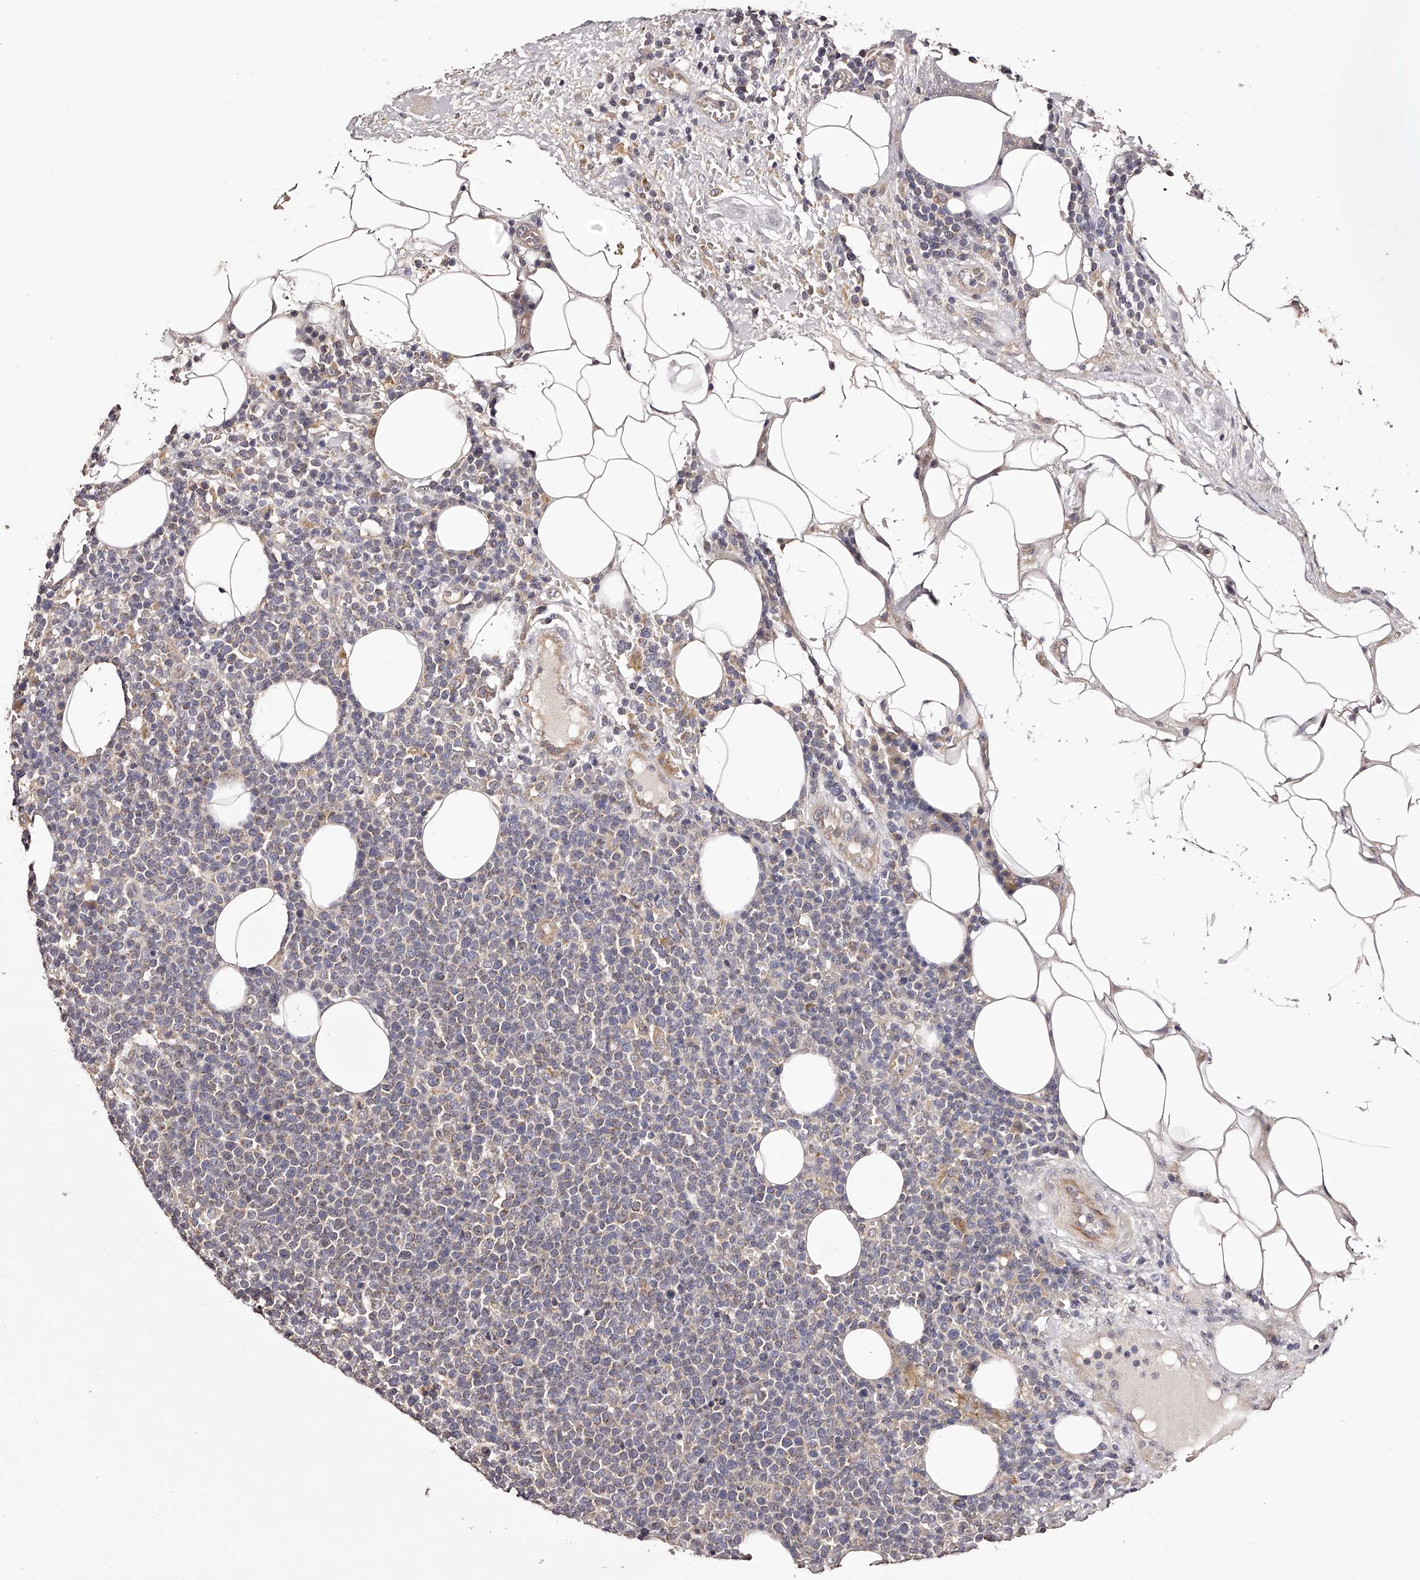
{"staining": {"intensity": "weak", "quantity": "25%-75%", "location": "cytoplasmic/membranous"}, "tissue": "lymphoma", "cell_type": "Tumor cells", "image_type": "cancer", "snomed": [{"axis": "morphology", "description": "Malignant lymphoma, non-Hodgkin's type, High grade"}, {"axis": "topography", "description": "Lymph node"}], "caption": "Immunohistochemical staining of human lymphoma demonstrates low levels of weak cytoplasmic/membranous positivity in approximately 25%-75% of tumor cells. (DAB IHC, brown staining for protein, blue staining for nuclei).", "gene": "ODF2L", "patient": {"sex": "male", "age": 61}}